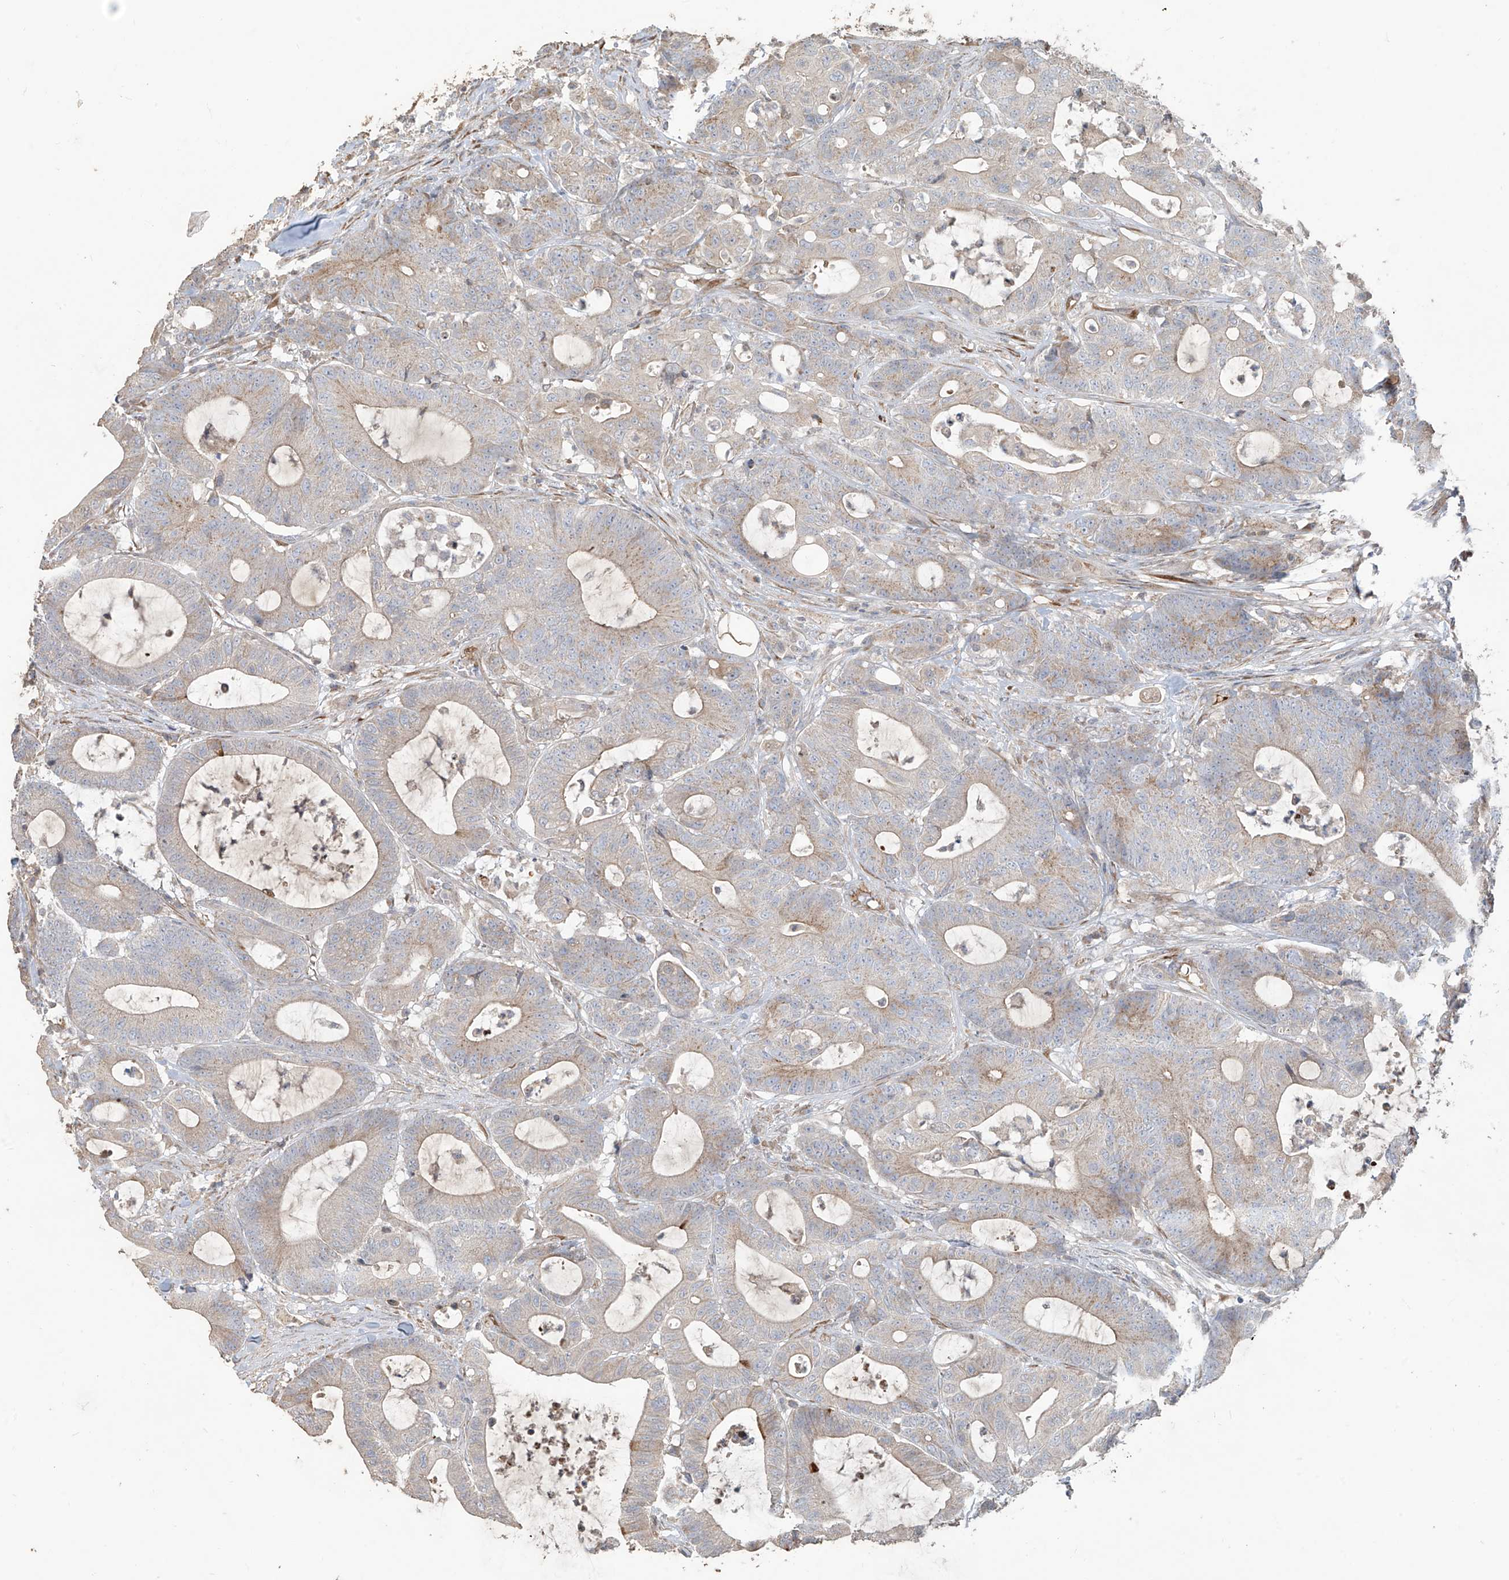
{"staining": {"intensity": "weak", "quantity": "<25%", "location": "cytoplasmic/membranous"}, "tissue": "colorectal cancer", "cell_type": "Tumor cells", "image_type": "cancer", "snomed": [{"axis": "morphology", "description": "Adenocarcinoma, NOS"}, {"axis": "topography", "description": "Colon"}], "caption": "High power microscopy micrograph of an immunohistochemistry image of colorectal adenocarcinoma, revealing no significant expression in tumor cells.", "gene": "ABTB1", "patient": {"sex": "female", "age": 84}}